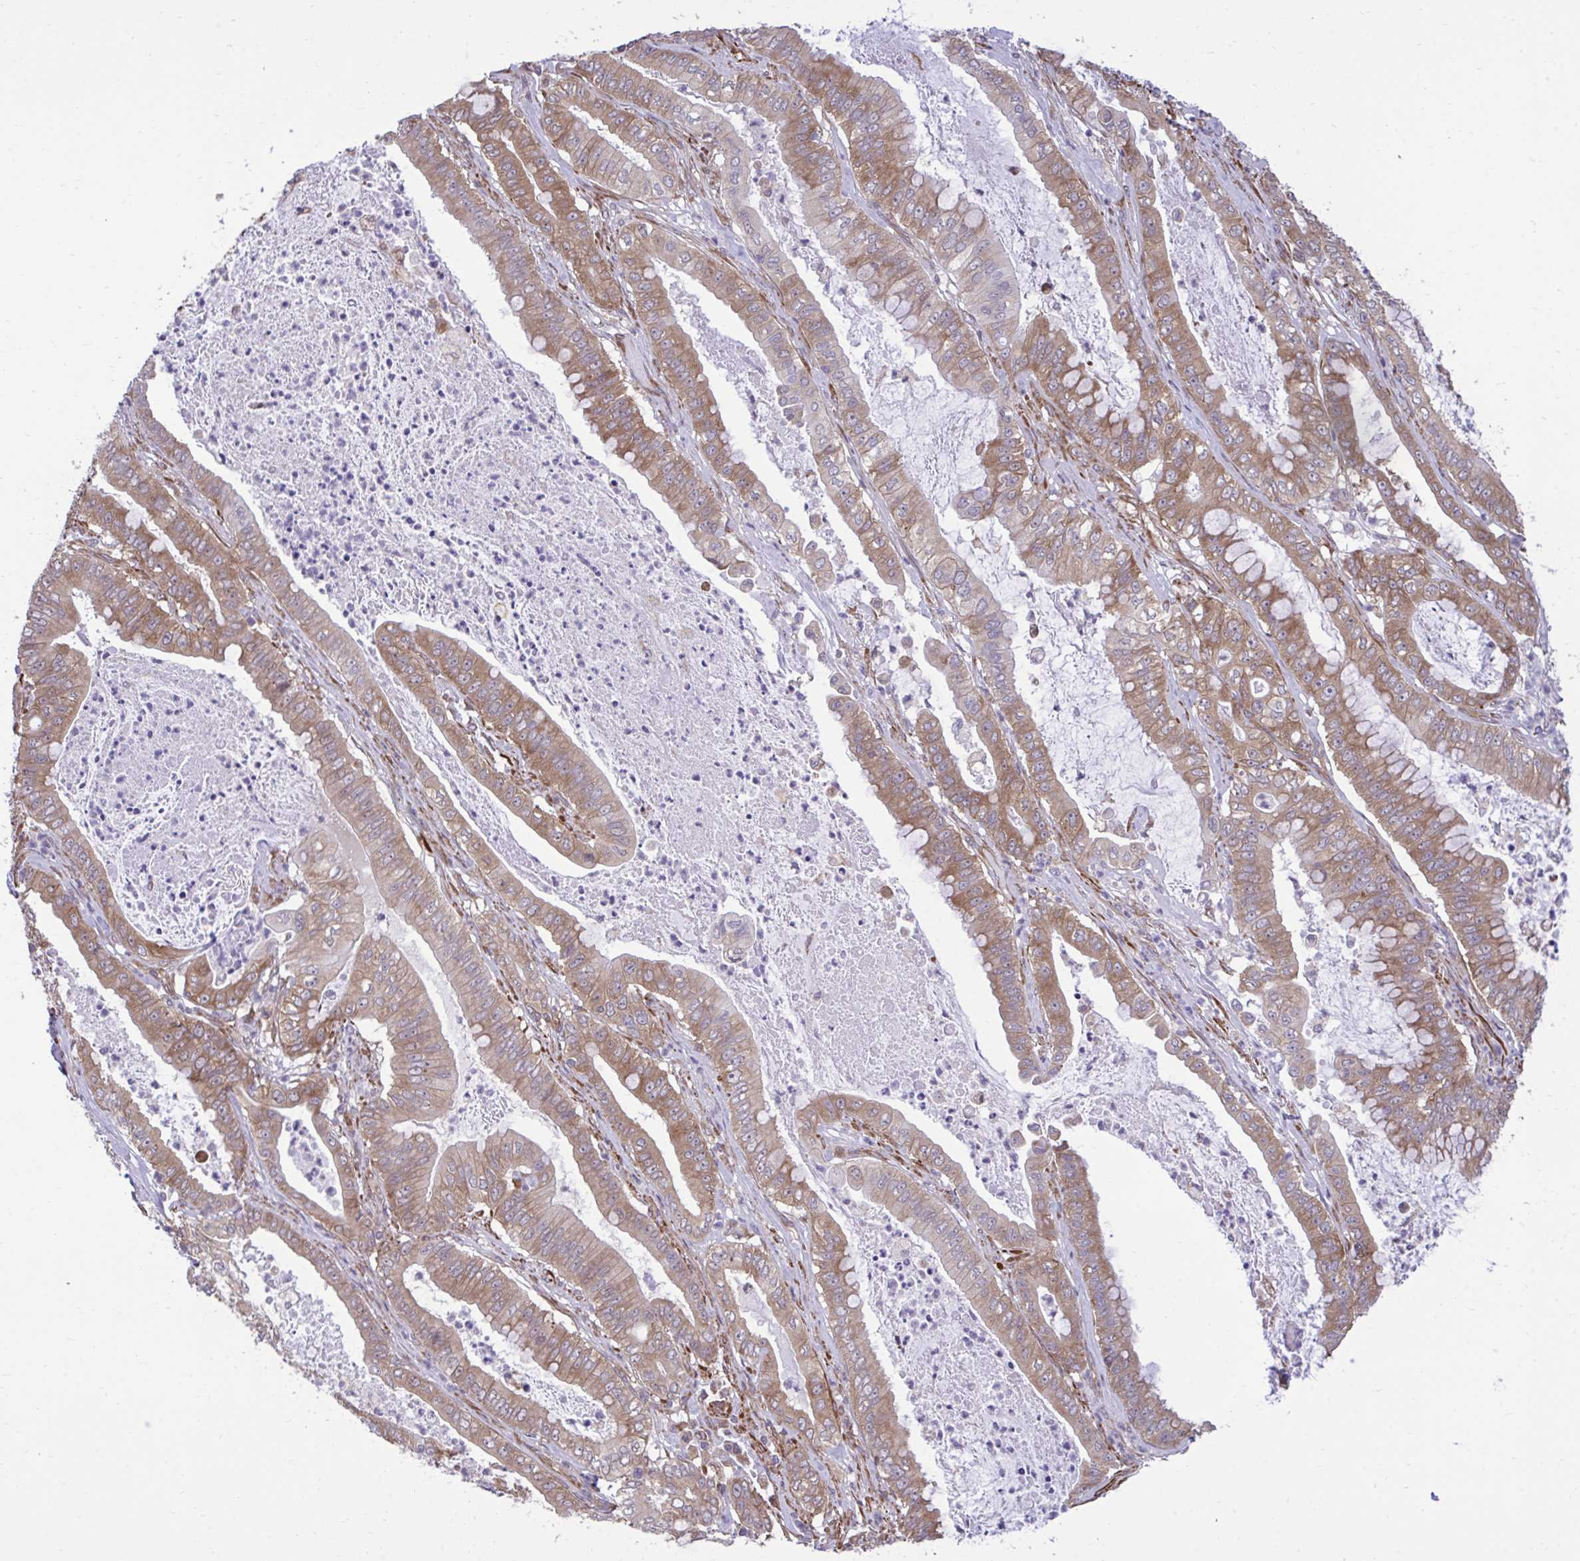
{"staining": {"intensity": "moderate", "quantity": ">75%", "location": "cytoplasmic/membranous"}, "tissue": "pancreatic cancer", "cell_type": "Tumor cells", "image_type": "cancer", "snomed": [{"axis": "morphology", "description": "Adenocarcinoma, NOS"}, {"axis": "topography", "description": "Pancreas"}], "caption": "There is medium levels of moderate cytoplasmic/membranous staining in tumor cells of adenocarcinoma (pancreatic), as demonstrated by immunohistochemical staining (brown color).", "gene": "RPS15", "patient": {"sex": "male", "age": 71}}